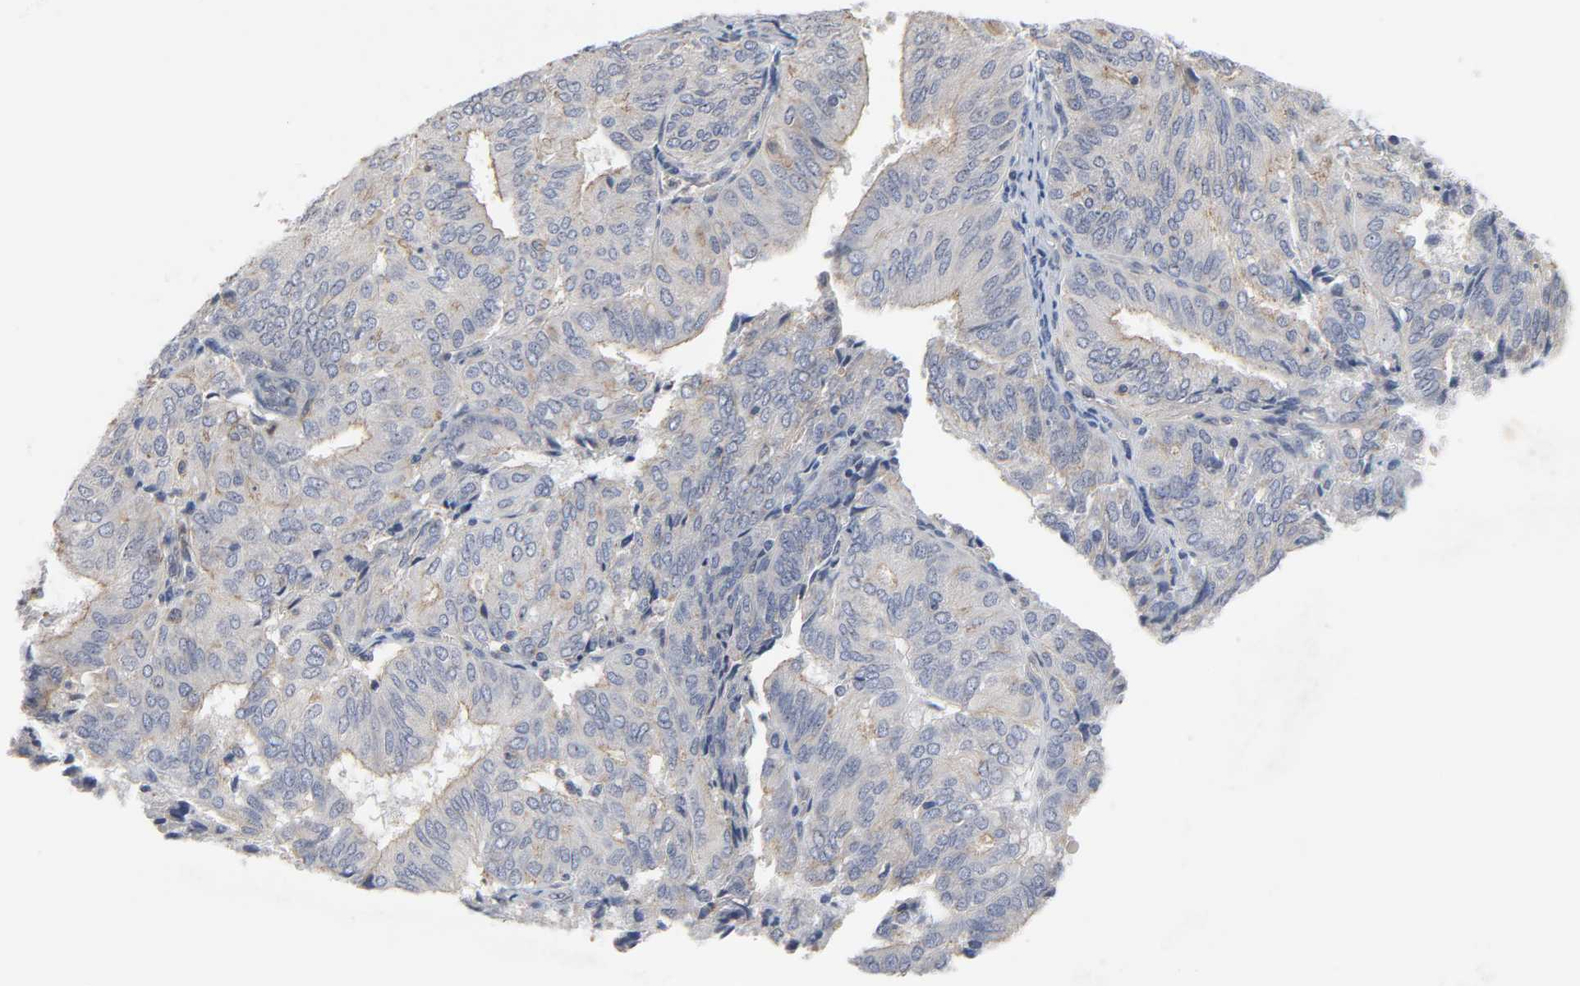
{"staining": {"intensity": "weak", "quantity": "25%-75%", "location": "cytoplasmic/membranous"}, "tissue": "endometrial cancer", "cell_type": "Tumor cells", "image_type": "cancer", "snomed": [{"axis": "morphology", "description": "Adenocarcinoma, NOS"}, {"axis": "topography", "description": "Uterus"}], "caption": "Immunohistochemistry histopathology image of neoplastic tissue: human adenocarcinoma (endometrial) stained using IHC displays low levels of weak protein expression localized specifically in the cytoplasmic/membranous of tumor cells, appearing as a cytoplasmic/membranous brown color.", "gene": "DDX10", "patient": {"sex": "female", "age": 60}}